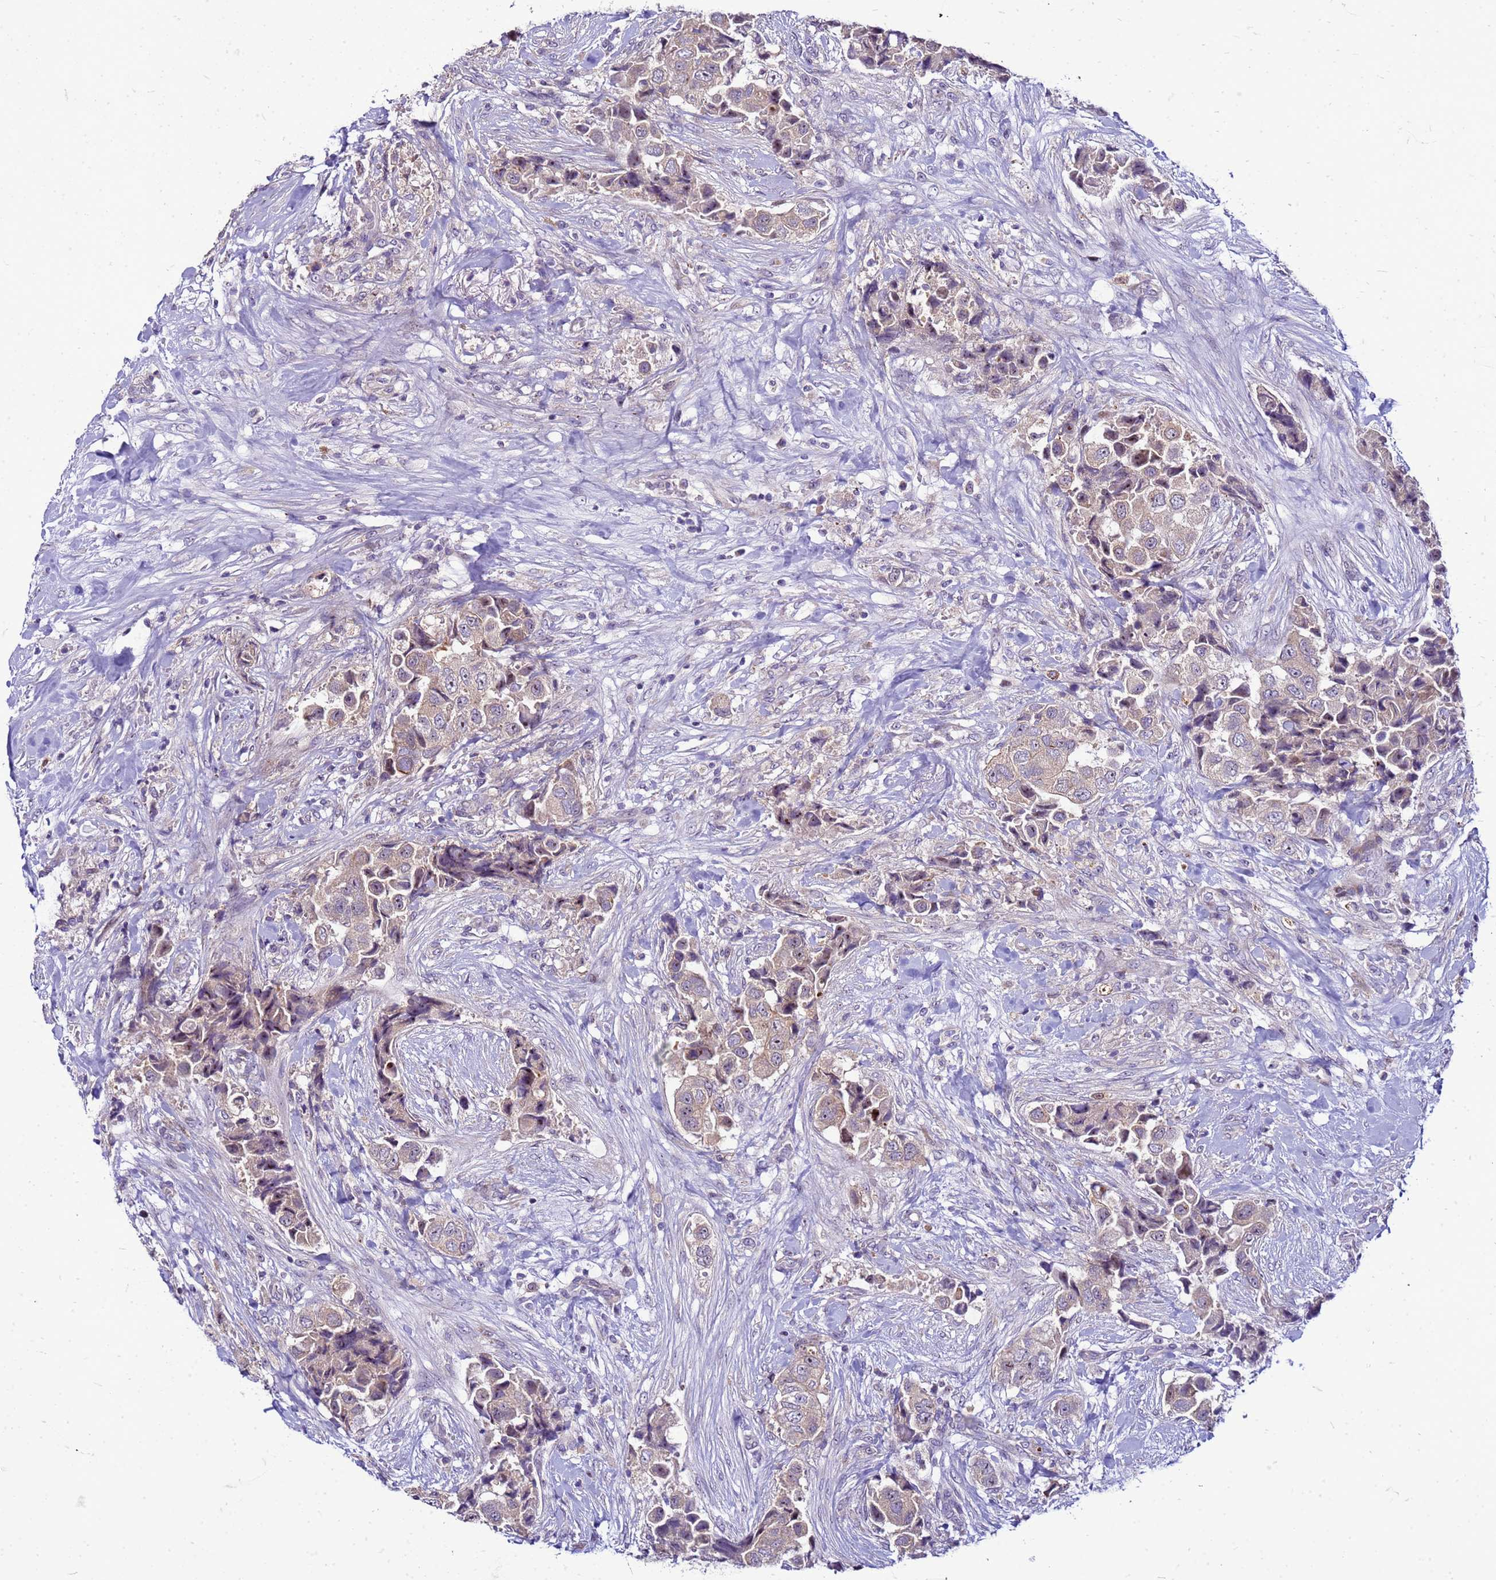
{"staining": {"intensity": "weak", "quantity": "25%-75%", "location": "cytoplasmic/membranous,nuclear"}, "tissue": "breast cancer", "cell_type": "Tumor cells", "image_type": "cancer", "snomed": [{"axis": "morphology", "description": "Normal tissue, NOS"}, {"axis": "morphology", "description": "Duct carcinoma"}, {"axis": "topography", "description": "Breast"}], "caption": "Breast cancer stained with immunohistochemistry demonstrates weak cytoplasmic/membranous and nuclear expression in about 25%-75% of tumor cells.", "gene": "VPS4B", "patient": {"sex": "female", "age": 62}}